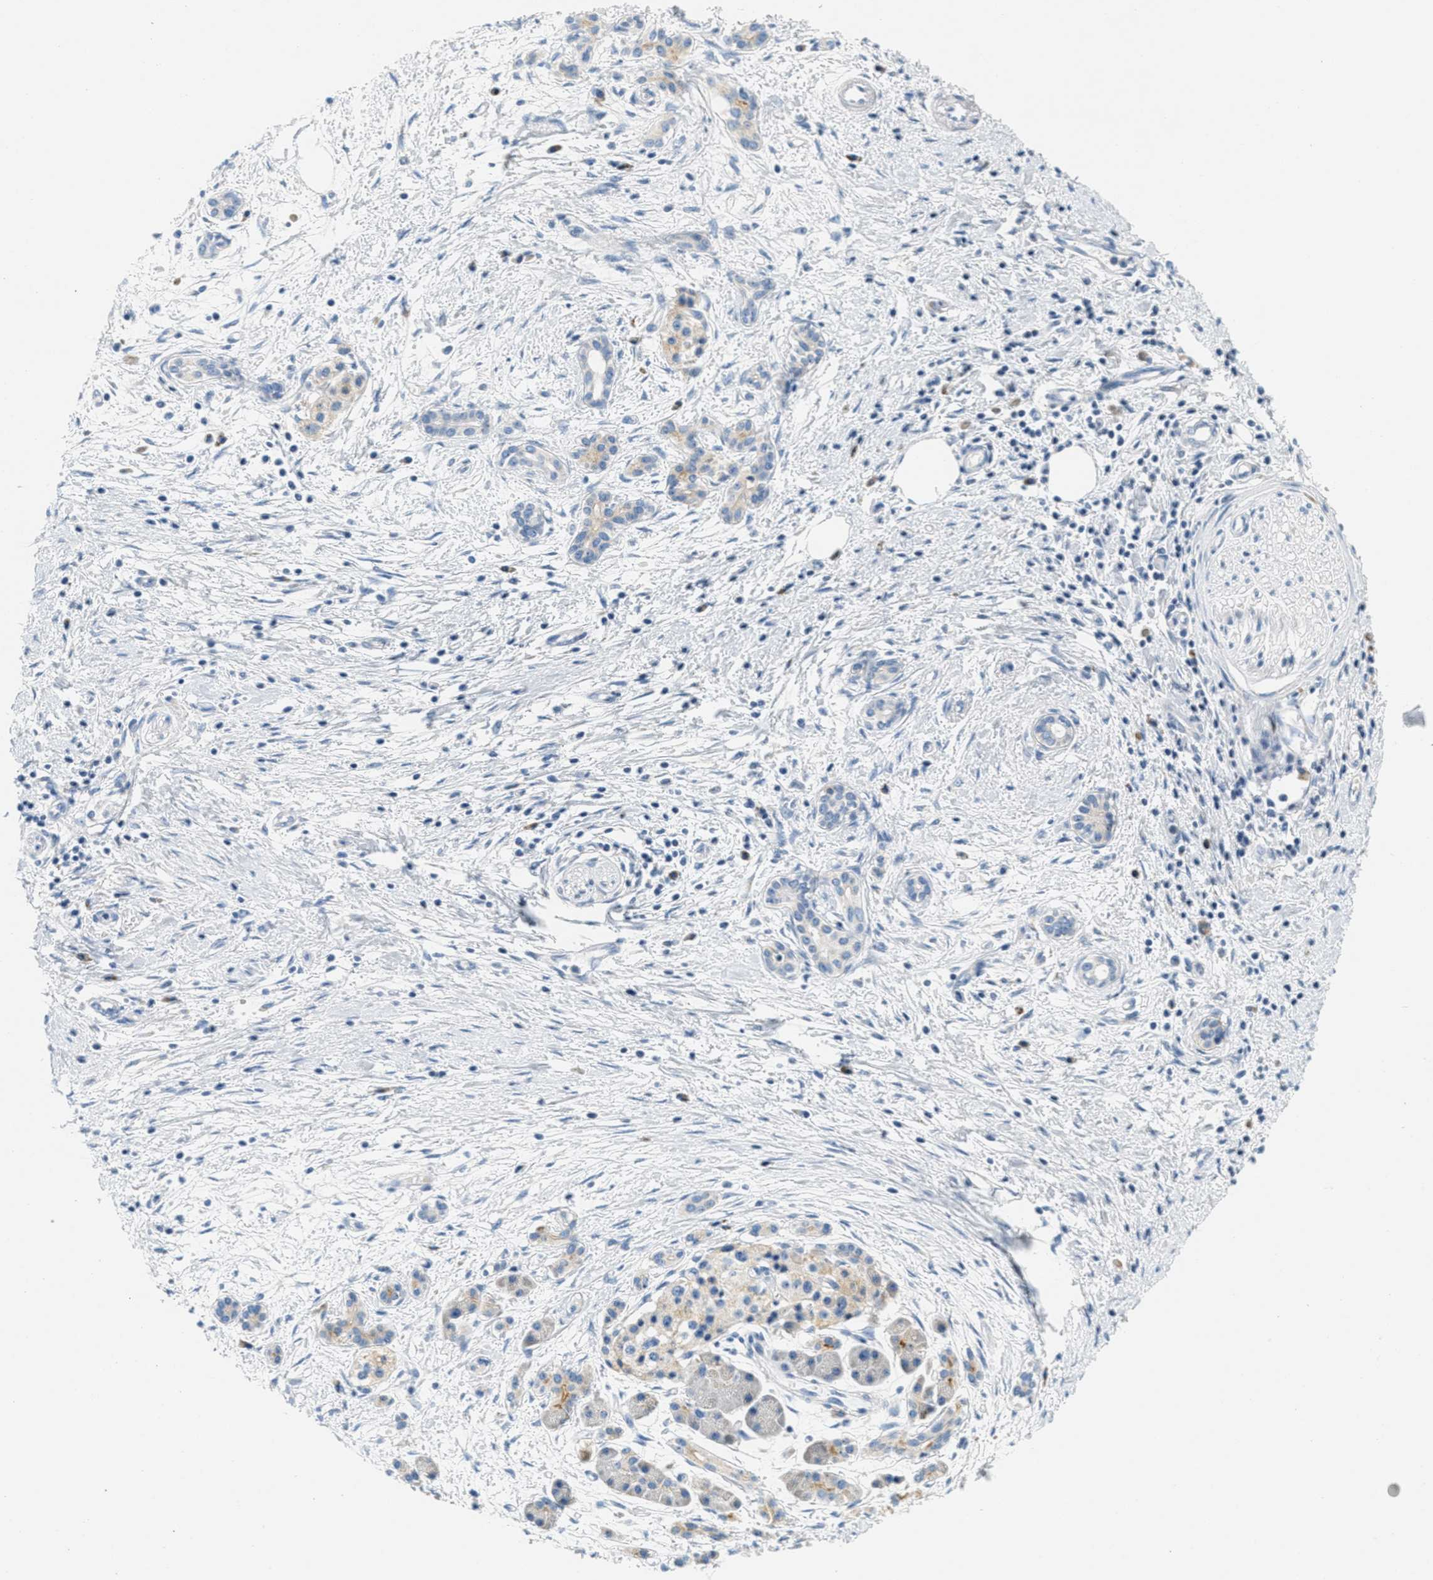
{"staining": {"intensity": "negative", "quantity": "none", "location": "none"}, "tissue": "pancreatic cancer", "cell_type": "Tumor cells", "image_type": "cancer", "snomed": [{"axis": "morphology", "description": "Adenocarcinoma, NOS"}, {"axis": "topography", "description": "Pancreas"}], "caption": "Immunohistochemical staining of pancreatic cancer exhibits no significant positivity in tumor cells.", "gene": "CA4", "patient": {"sex": "female", "age": 70}}